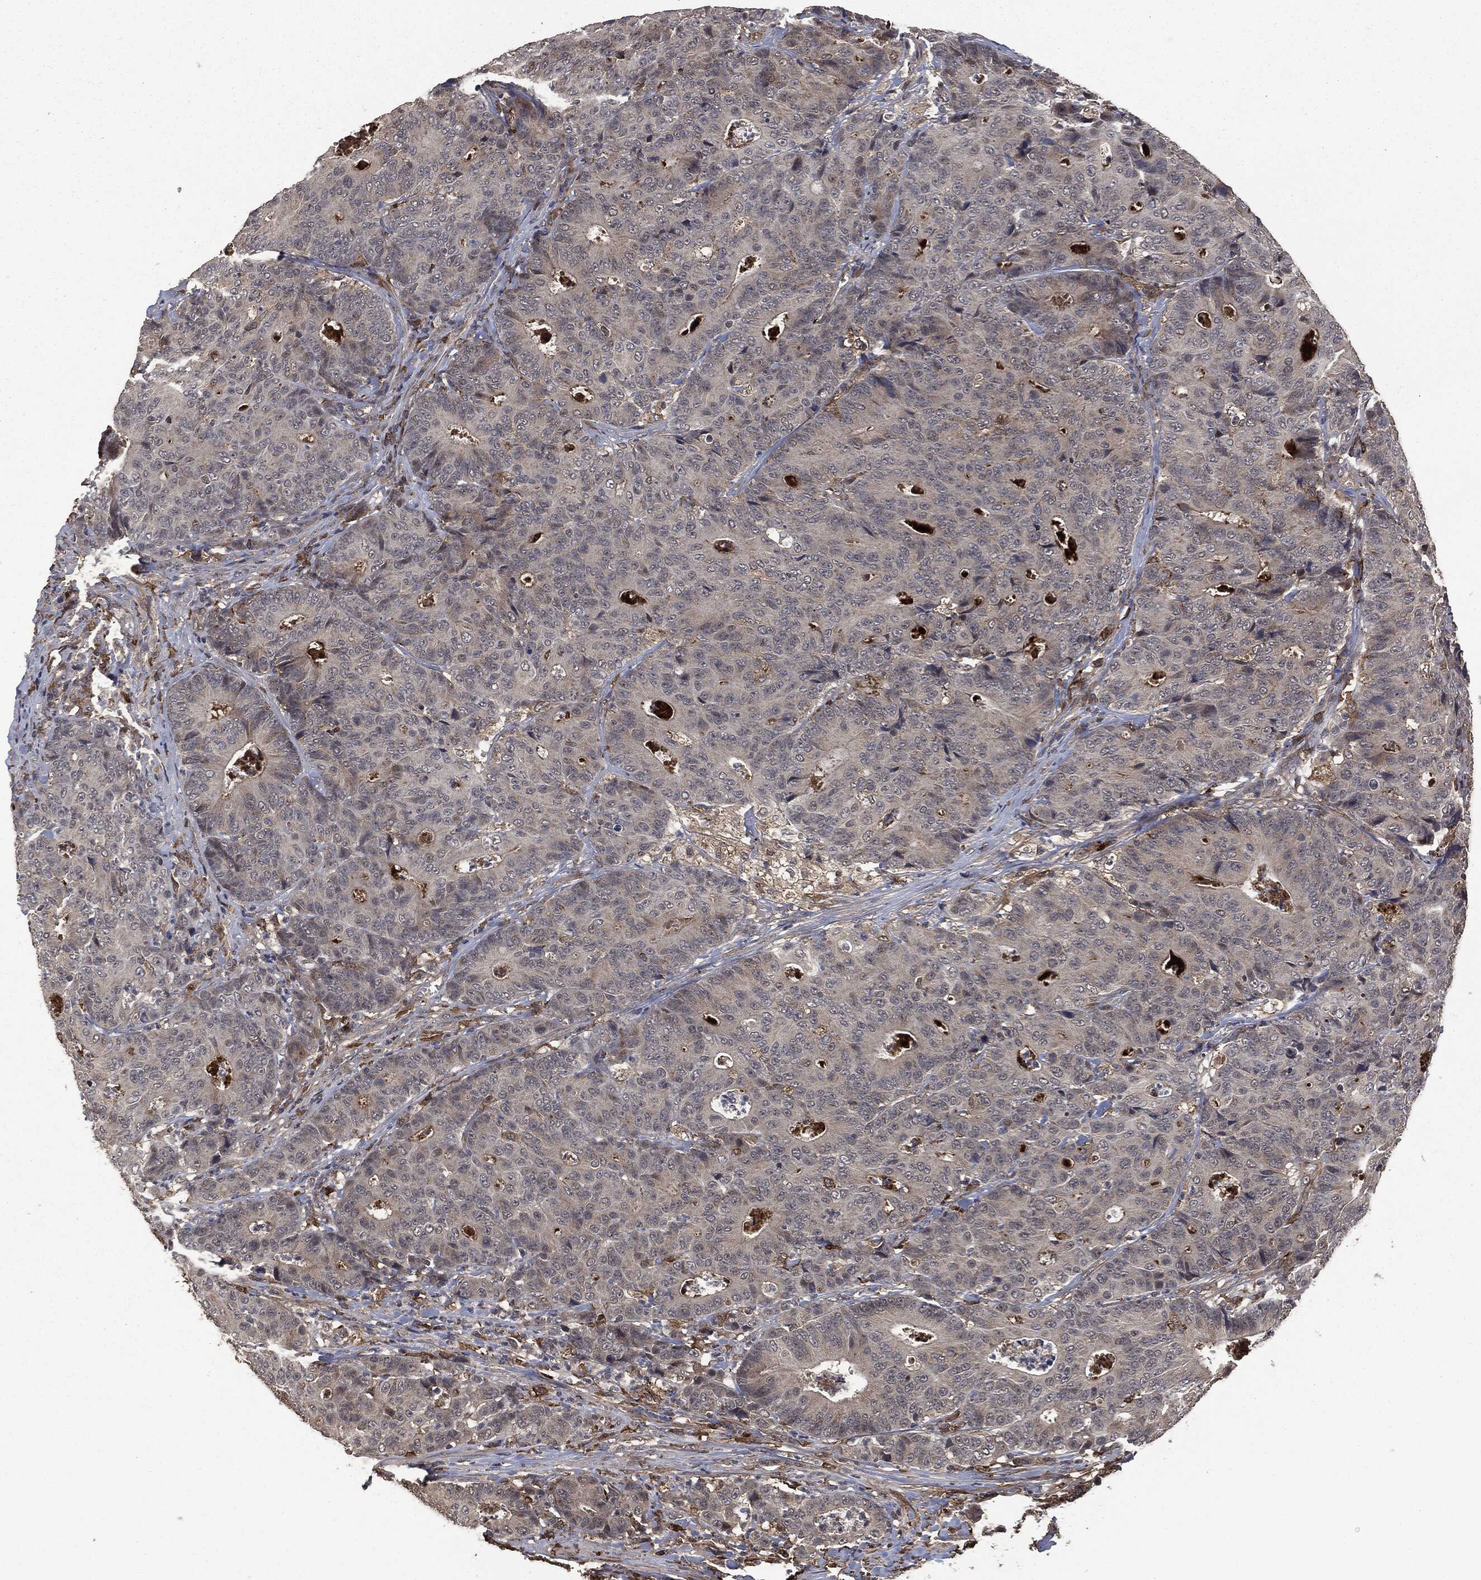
{"staining": {"intensity": "weak", "quantity": "<25%", "location": "cytoplasmic/membranous"}, "tissue": "colorectal cancer", "cell_type": "Tumor cells", "image_type": "cancer", "snomed": [{"axis": "morphology", "description": "Adenocarcinoma, NOS"}, {"axis": "topography", "description": "Colon"}], "caption": "A photomicrograph of human colorectal adenocarcinoma is negative for staining in tumor cells.", "gene": "CRABP2", "patient": {"sex": "male", "age": 70}}